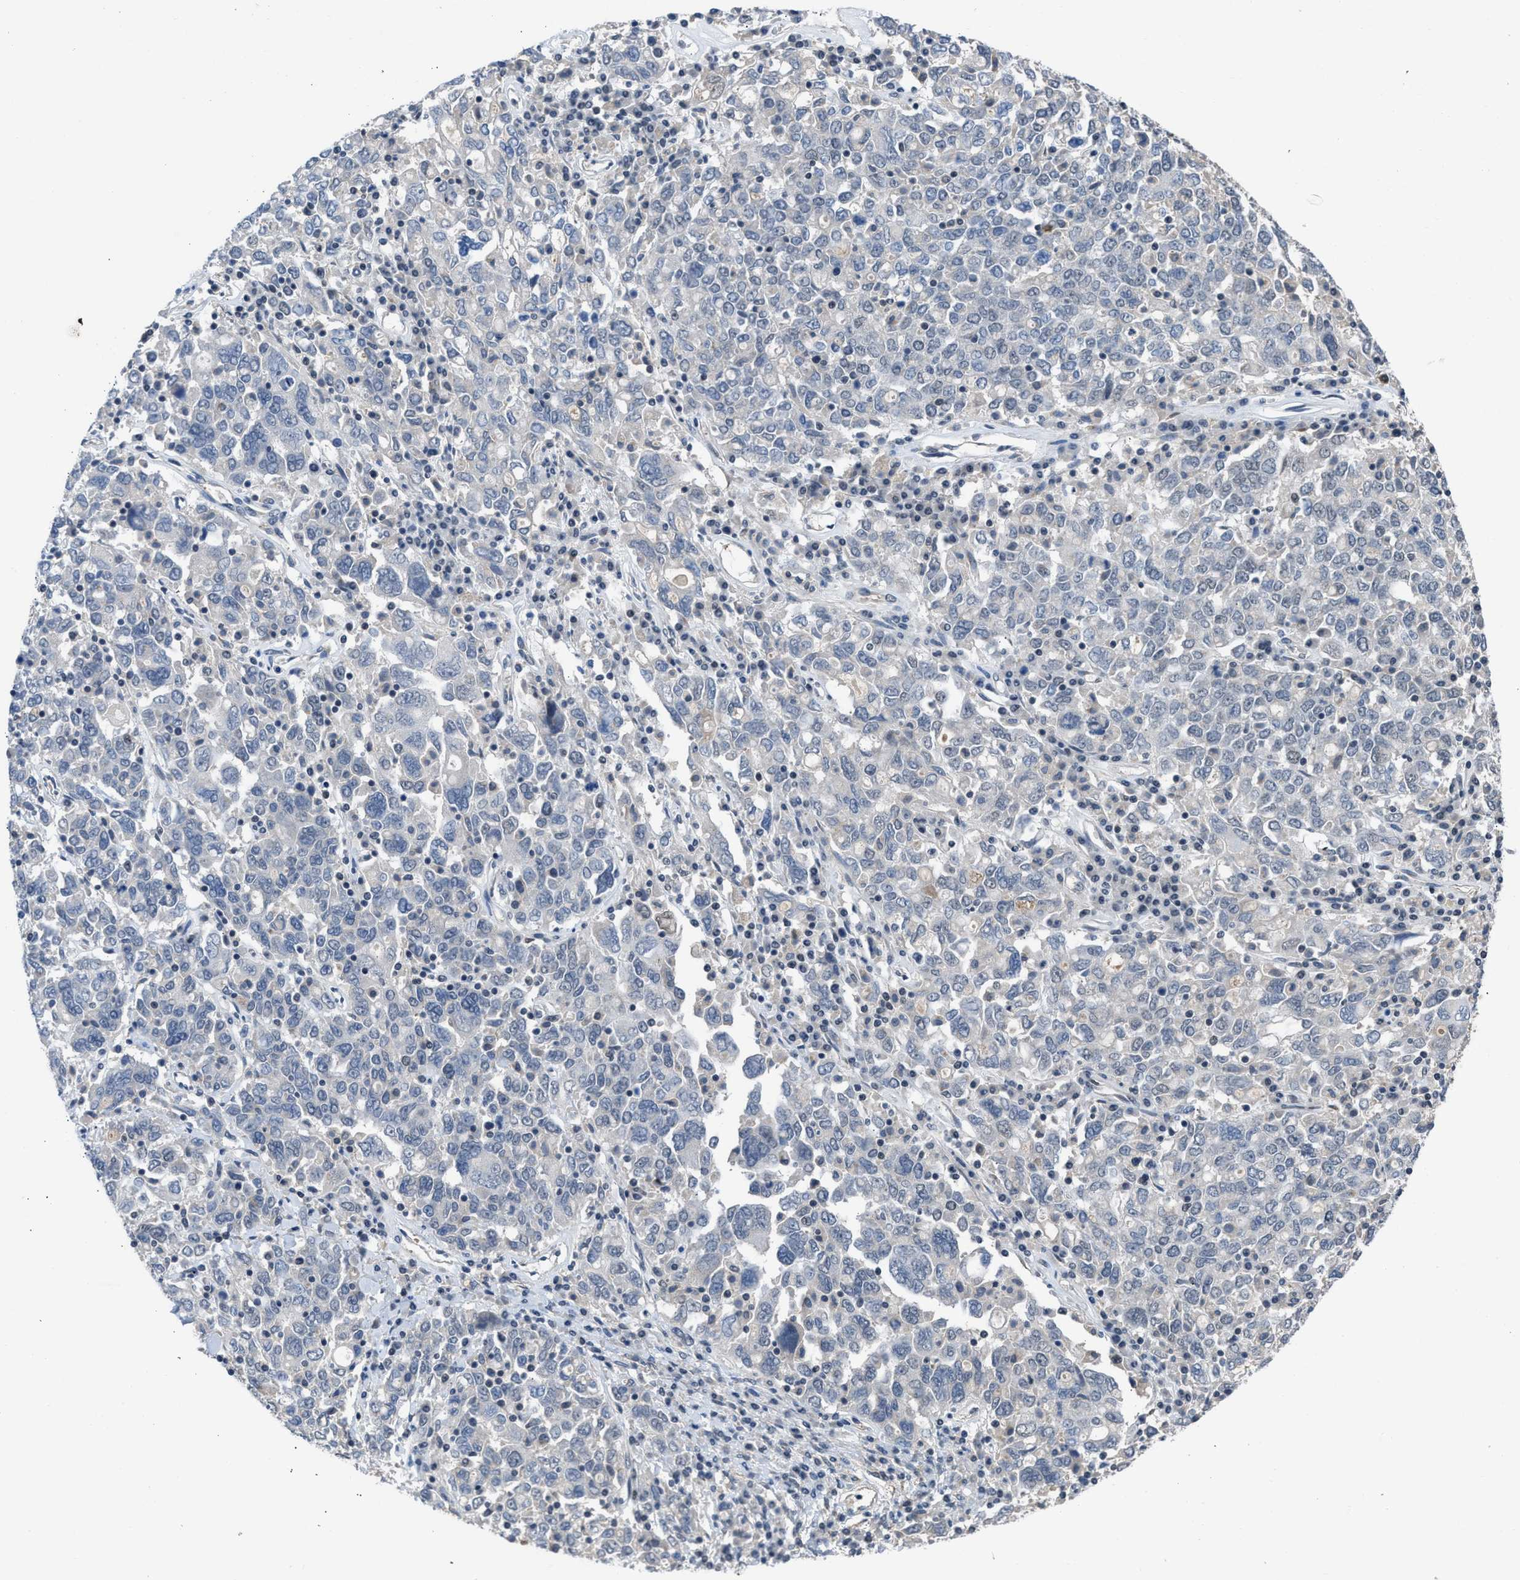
{"staining": {"intensity": "negative", "quantity": "none", "location": "none"}, "tissue": "ovarian cancer", "cell_type": "Tumor cells", "image_type": "cancer", "snomed": [{"axis": "morphology", "description": "Carcinoma, endometroid"}, {"axis": "topography", "description": "Ovary"}], "caption": "Tumor cells are negative for protein expression in human ovarian endometroid carcinoma. (DAB immunohistochemistry, high magnification).", "gene": "TERF2IP", "patient": {"sex": "female", "age": 62}}